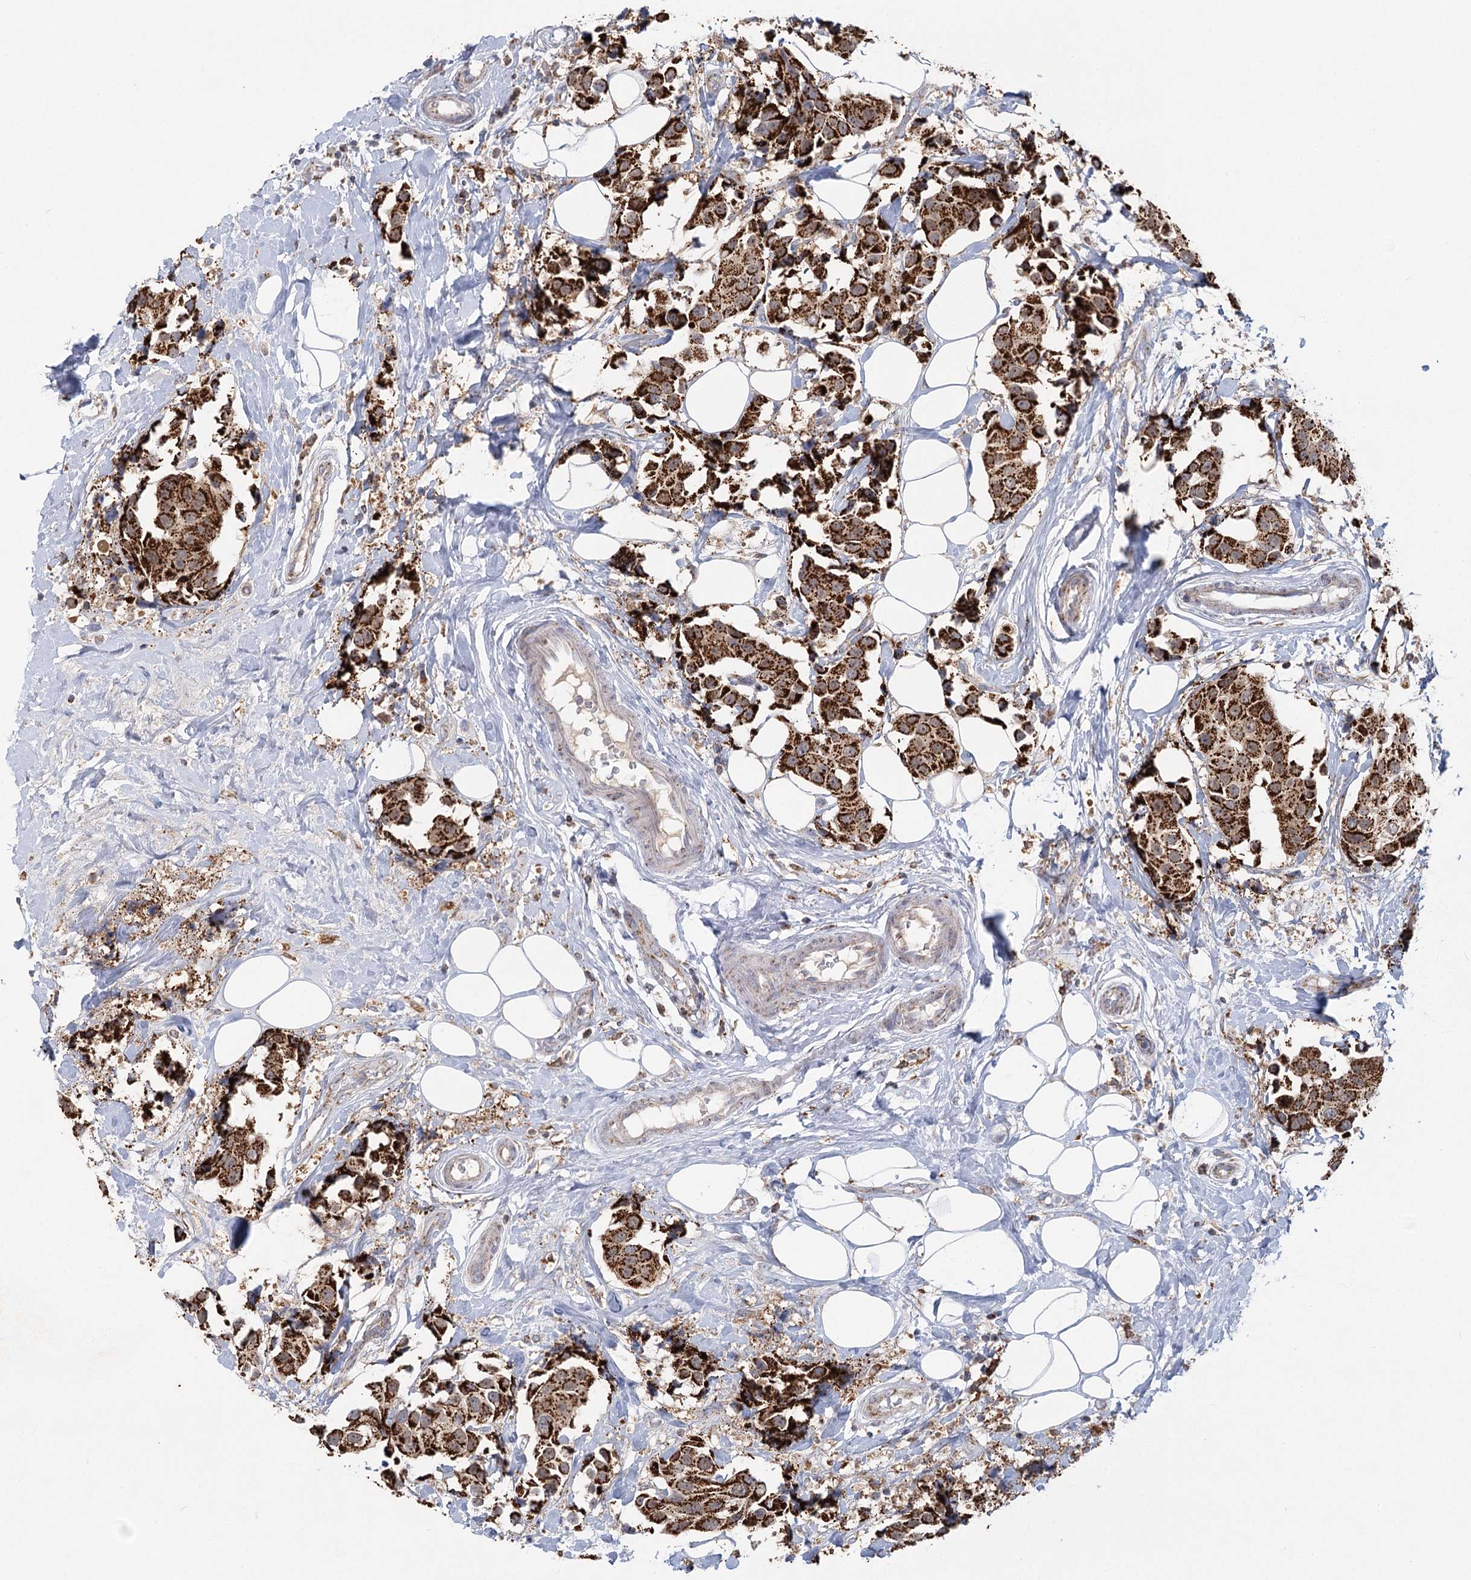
{"staining": {"intensity": "strong", "quantity": ">75%", "location": "cytoplasmic/membranous"}, "tissue": "breast cancer", "cell_type": "Tumor cells", "image_type": "cancer", "snomed": [{"axis": "morphology", "description": "Normal tissue, NOS"}, {"axis": "morphology", "description": "Duct carcinoma"}, {"axis": "topography", "description": "Breast"}], "caption": "The image shows staining of invasive ductal carcinoma (breast), revealing strong cytoplasmic/membranous protein positivity (brown color) within tumor cells.", "gene": "TAS1R1", "patient": {"sex": "female", "age": 39}}